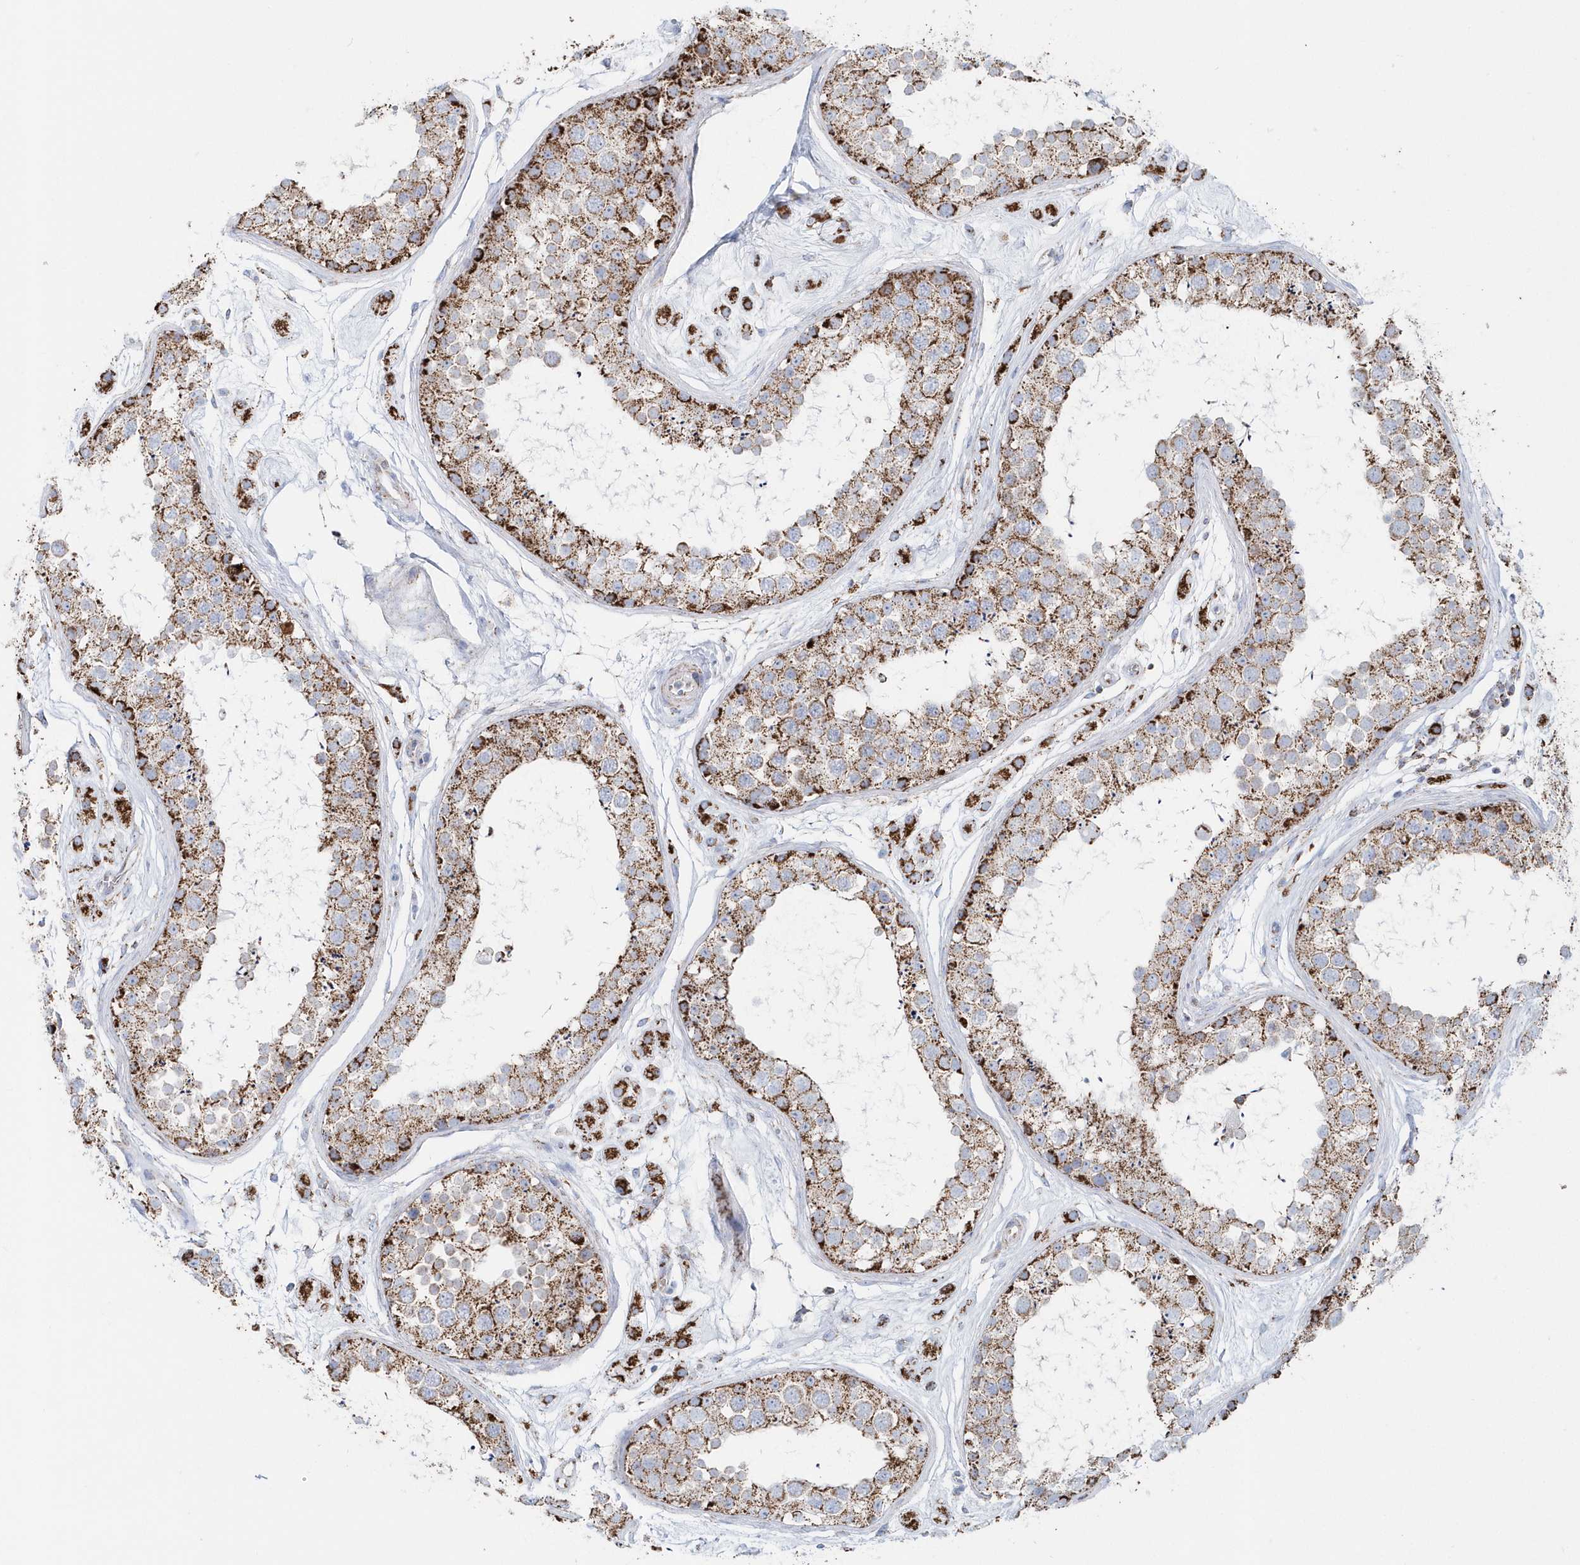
{"staining": {"intensity": "strong", "quantity": "25%-75%", "location": "cytoplasmic/membranous"}, "tissue": "testis", "cell_type": "Cells in seminiferous ducts", "image_type": "normal", "snomed": [{"axis": "morphology", "description": "Normal tissue, NOS"}, {"axis": "topography", "description": "Testis"}], "caption": "Immunohistochemistry image of benign testis stained for a protein (brown), which demonstrates high levels of strong cytoplasmic/membranous positivity in approximately 25%-75% of cells in seminiferous ducts.", "gene": "TMCO6", "patient": {"sex": "male", "age": 25}}